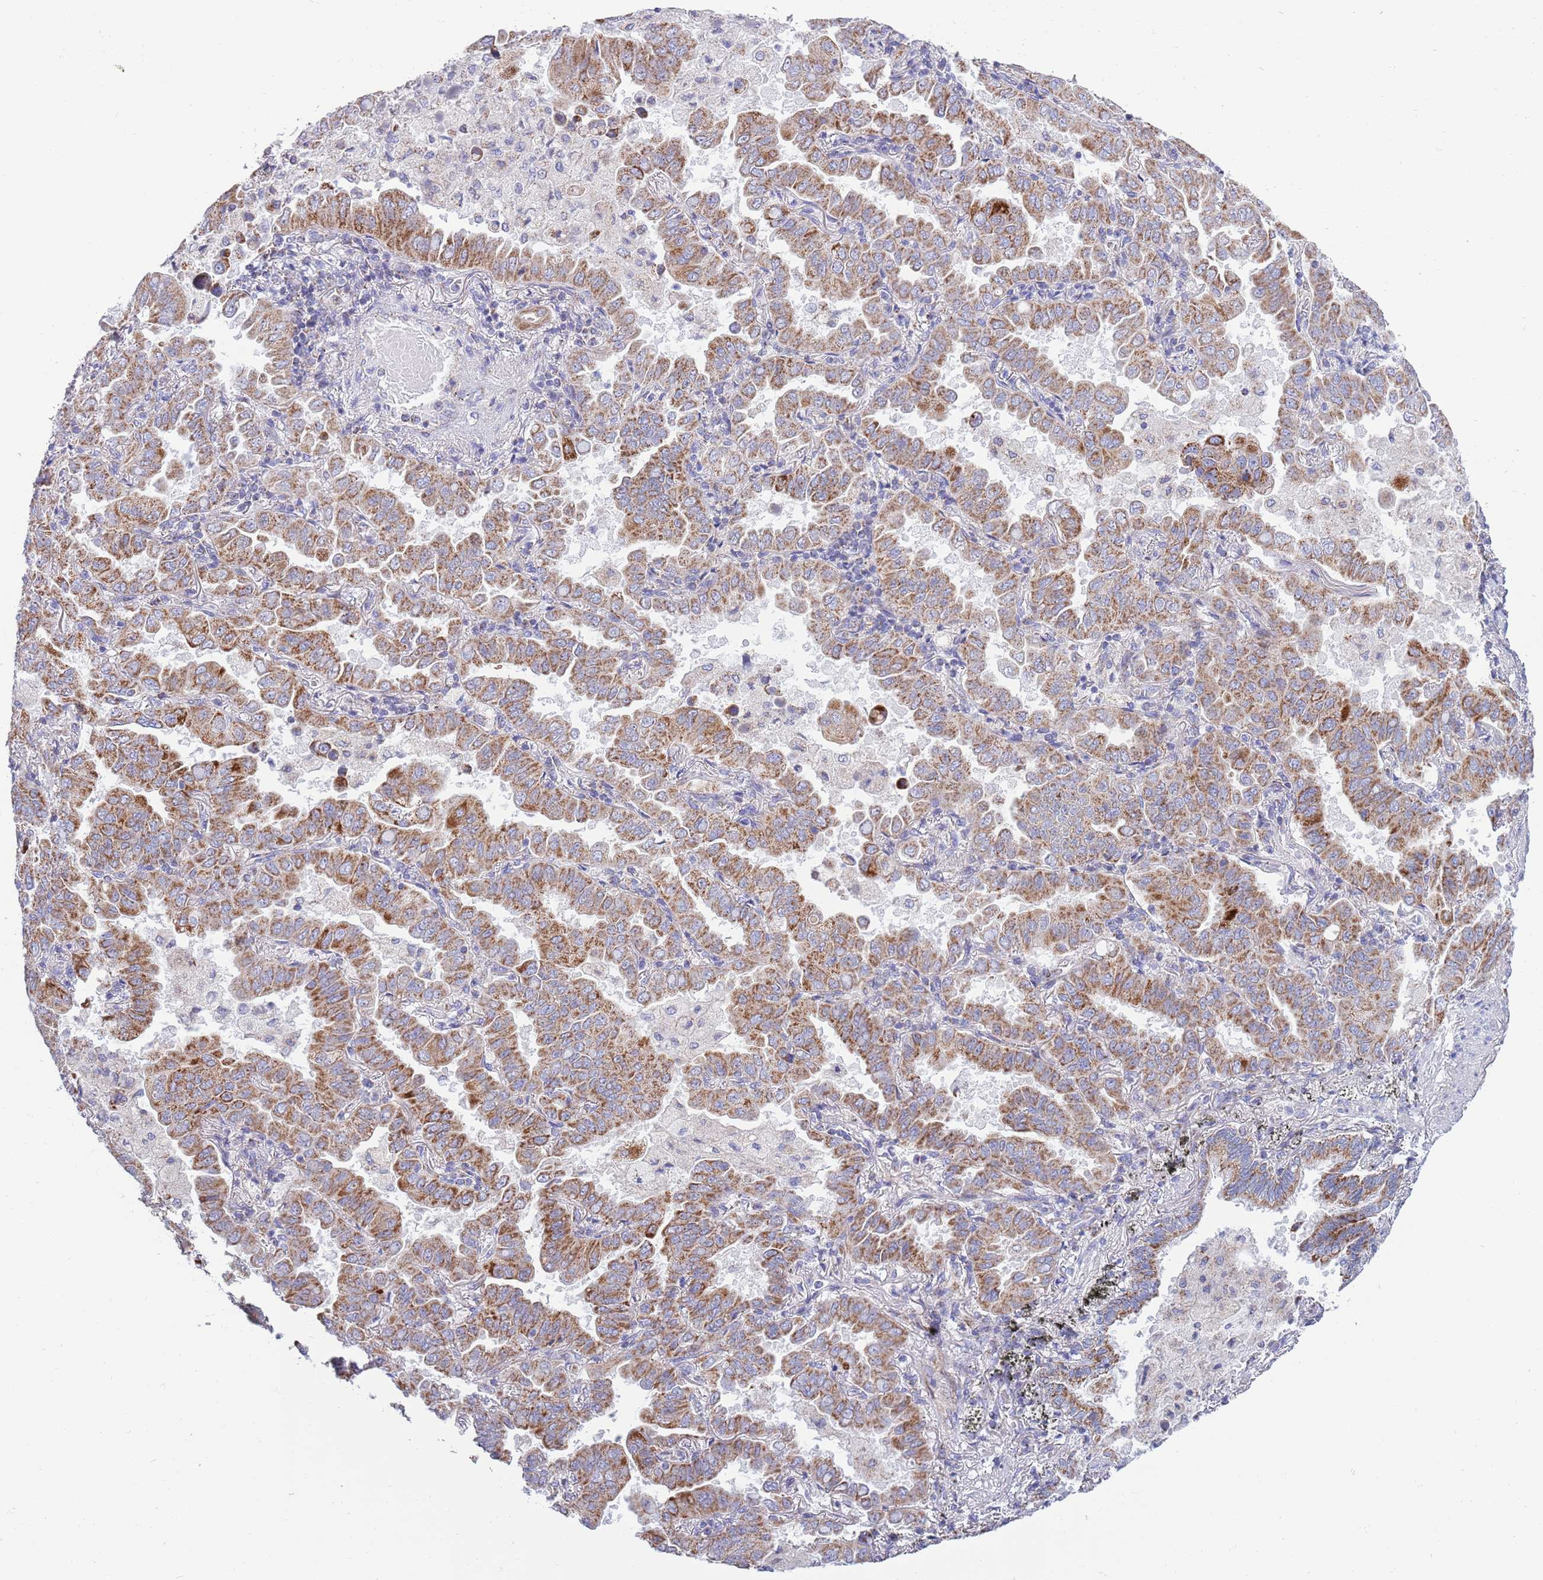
{"staining": {"intensity": "moderate", "quantity": ">75%", "location": "cytoplasmic/membranous"}, "tissue": "lung cancer", "cell_type": "Tumor cells", "image_type": "cancer", "snomed": [{"axis": "morphology", "description": "Adenocarcinoma, NOS"}, {"axis": "topography", "description": "Lung"}], "caption": "Lung cancer stained with DAB immunohistochemistry exhibits medium levels of moderate cytoplasmic/membranous positivity in about >75% of tumor cells. (DAB IHC, brown staining for protein, blue staining for nuclei).", "gene": "EMC8", "patient": {"sex": "male", "age": 64}}